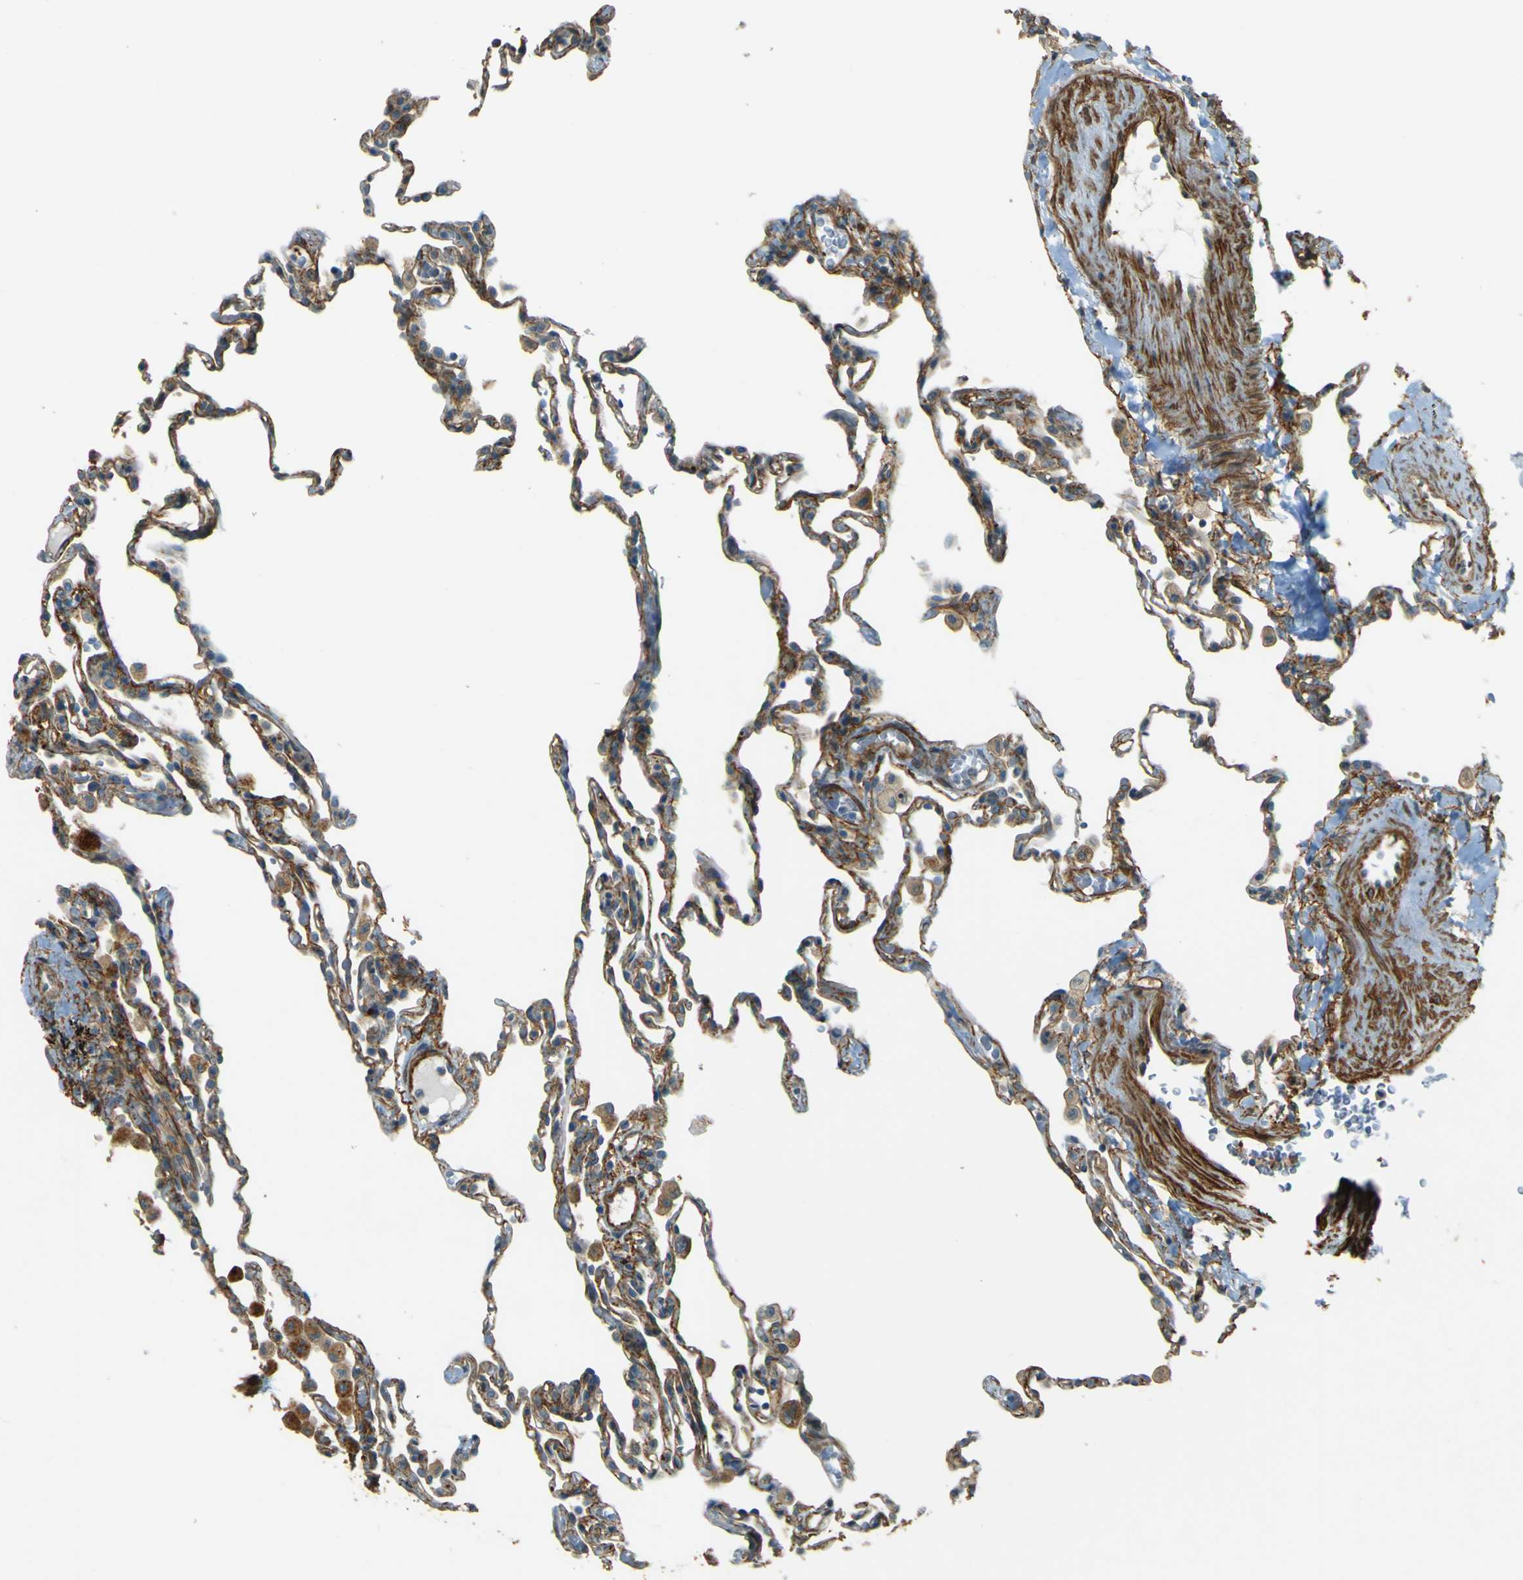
{"staining": {"intensity": "moderate", "quantity": "25%-75%", "location": "cytoplasmic/membranous"}, "tissue": "lung", "cell_type": "Alveolar cells", "image_type": "normal", "snomed": [{"axis": "morphology", "description": "Normal tissue, NOS"}, {"axis": "topography", "description": "Lung"}], "caption": "Lung stained for a protein (brown) reveals moderate cytoplasmic/membranous positive expression in about 25%-75% of alveolar cells.", "gene": "NEXN", "patient": {"sex": "male", "age": 59}}